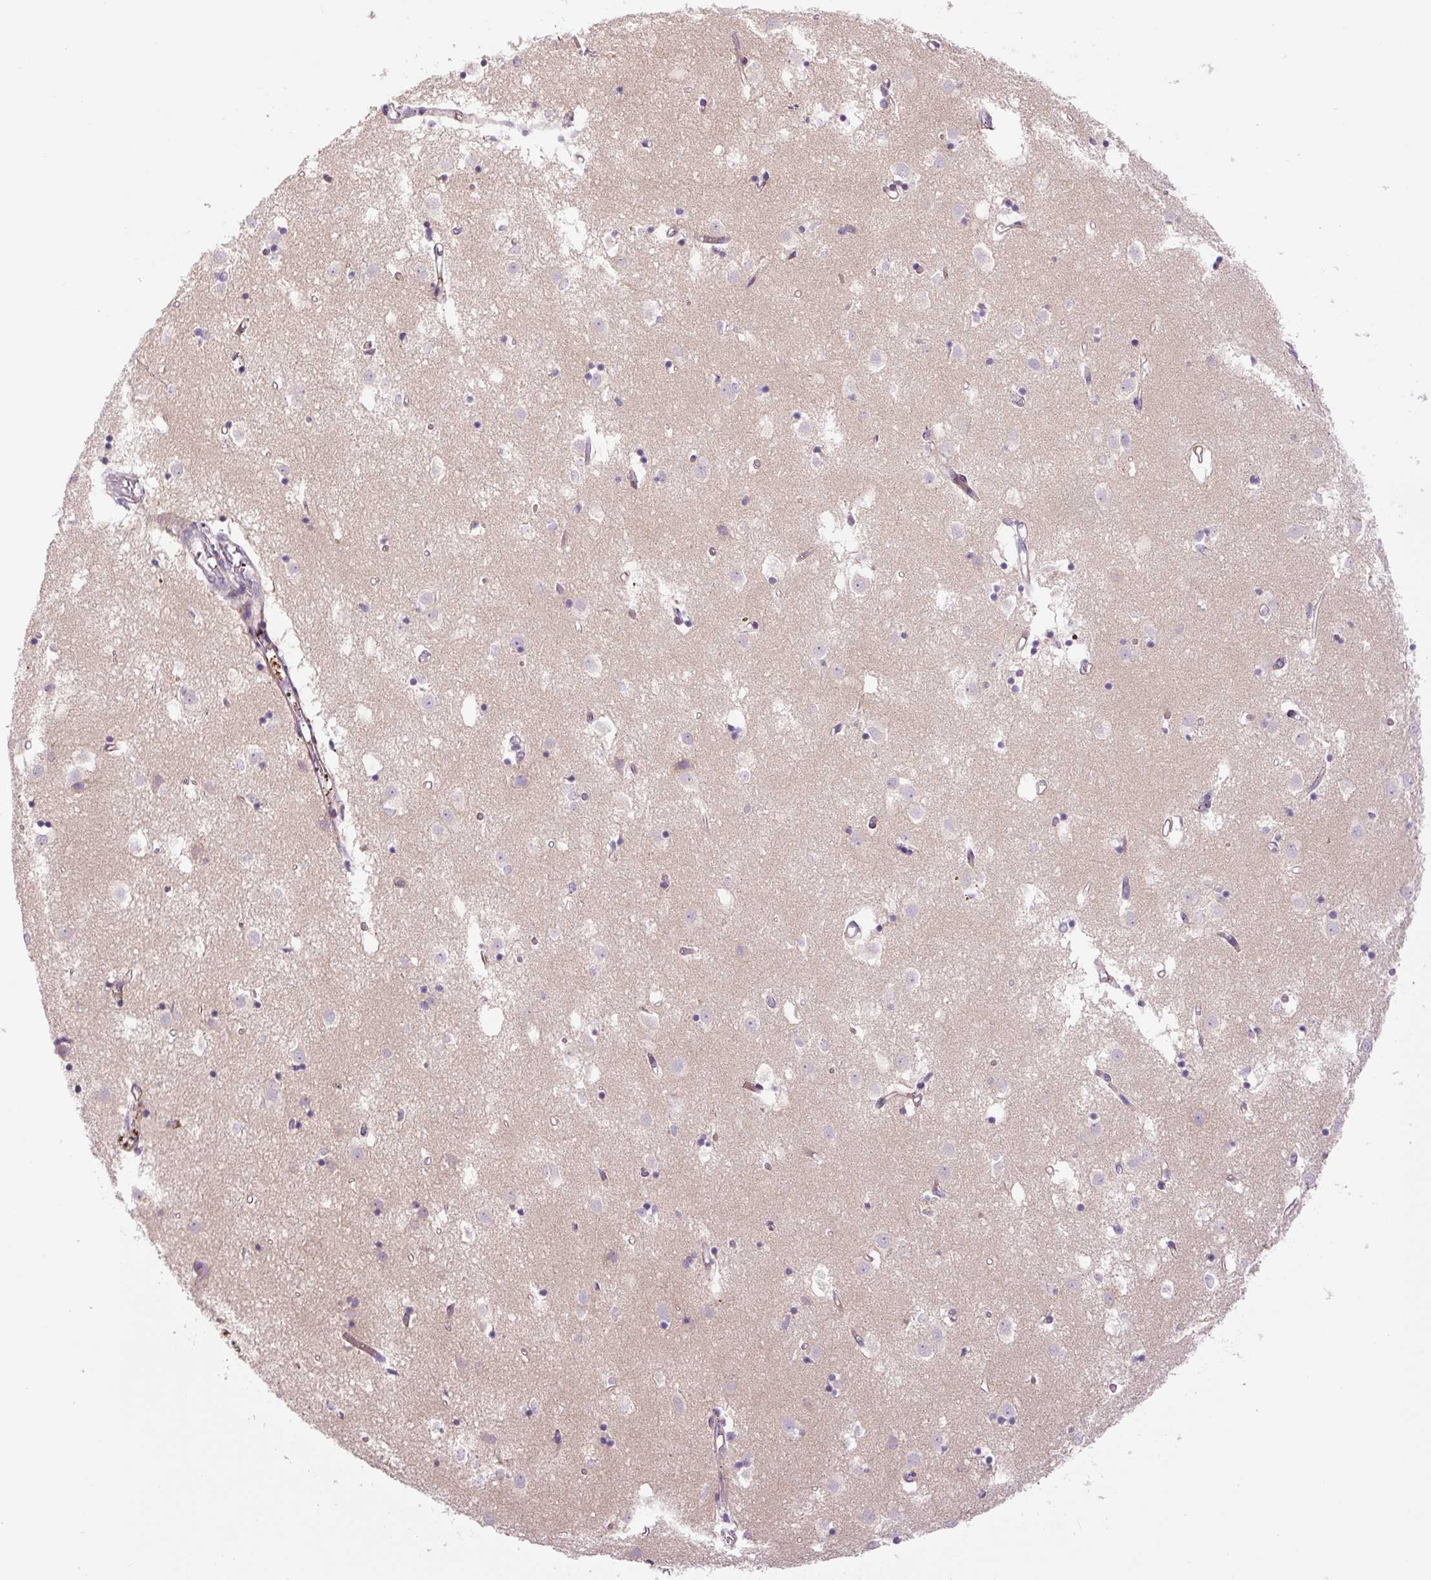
{"staining": {"intensity": "negative", "quantity": "none", "location": "none"}, "tissue": "caudate", "cell_type": "Glial cells", "image_type": "normal", "snomed": [{"axis": "morphology", "description": "Normal tissue, NOS"}, {"axis": "topography", "description": "Lateral ventricle wall"}], "caption": "IHC of unremarkable human caudate reveals no staining in glial cells. (Brightfield microscopy of DAB (3,3'-diaminobenzidine) immunohistochemistry at high magnification).", "gene": "CCNI2", "patient": {"sex": "male", "age": 70}}